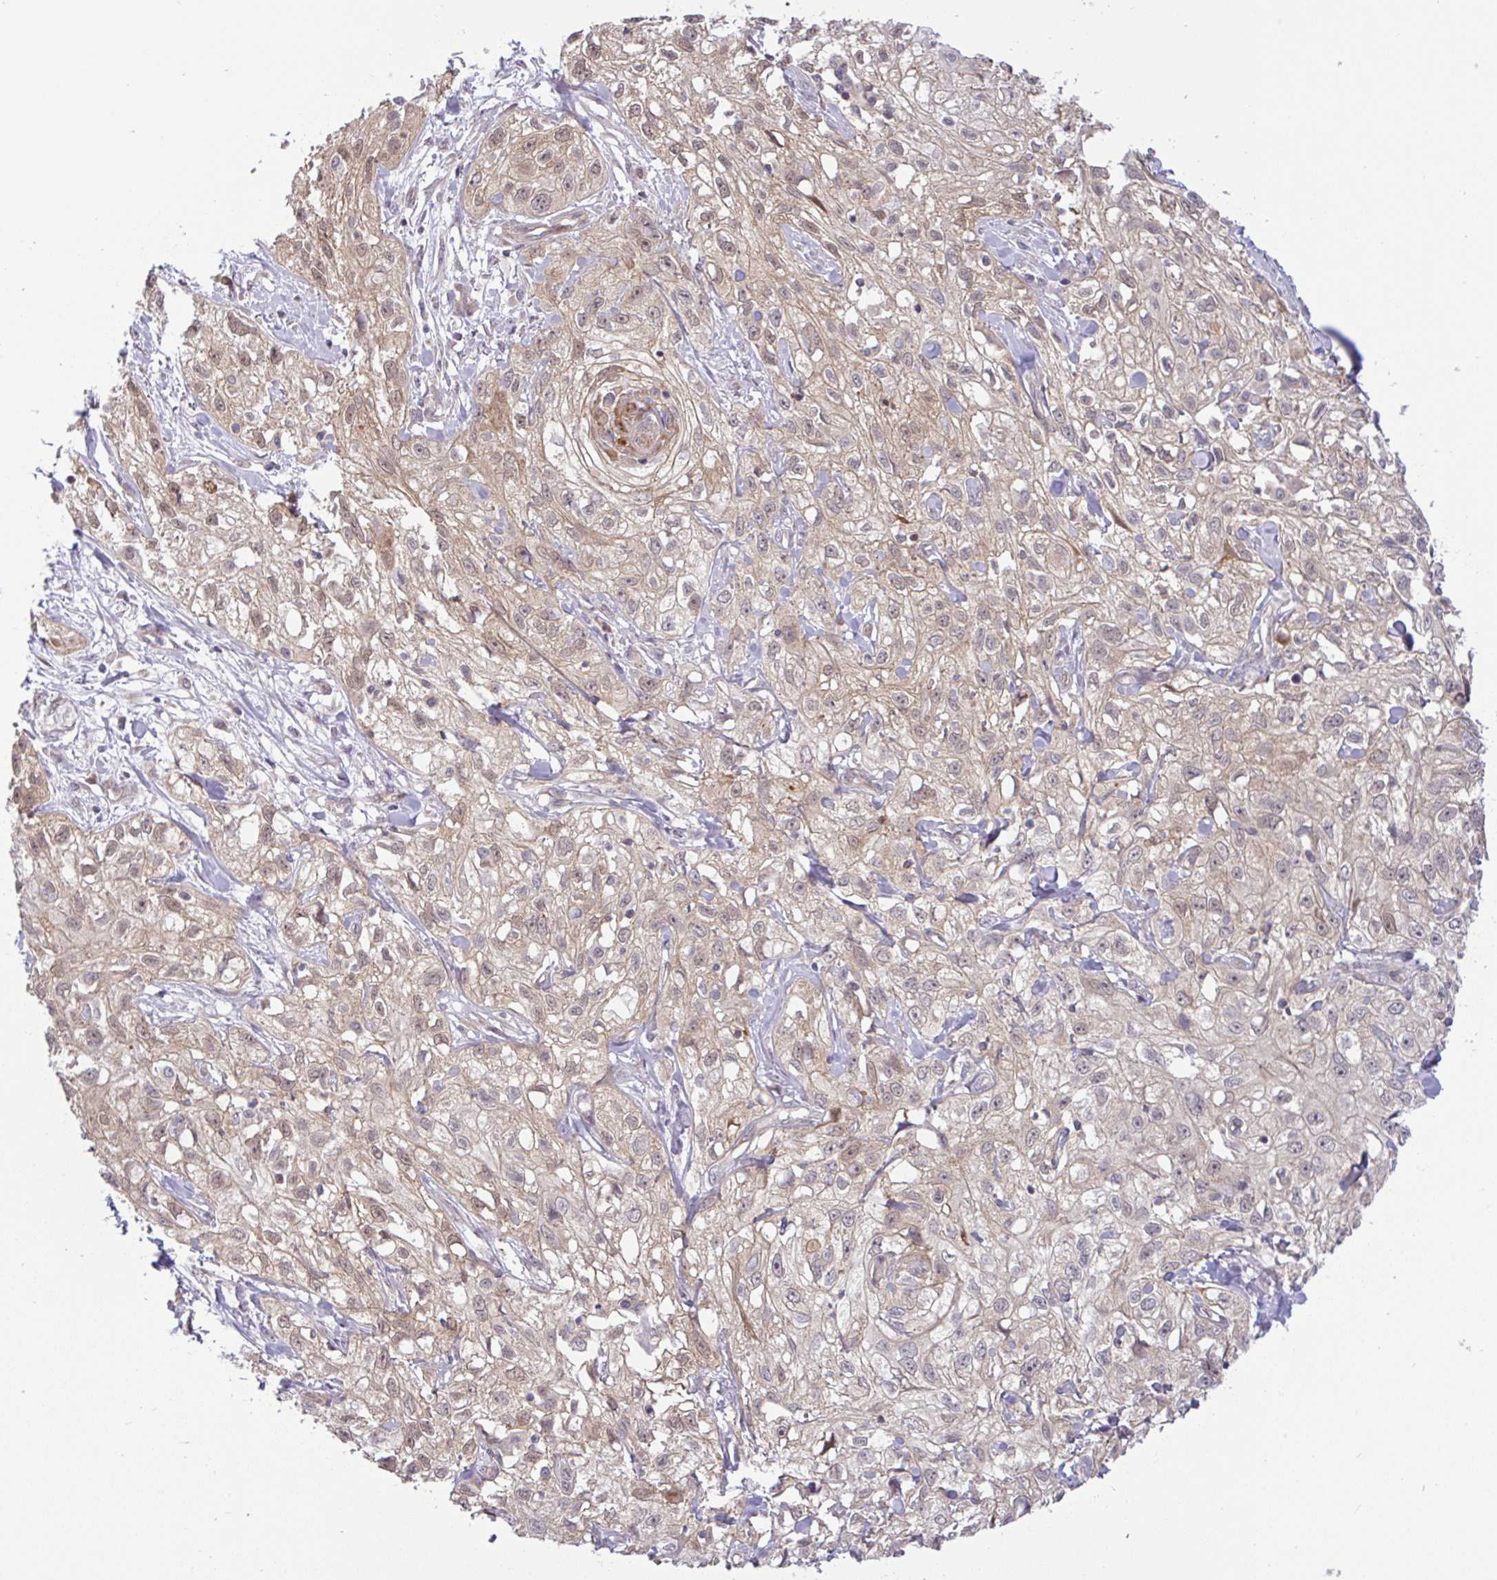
{"staining": {"intensity": "weak", "quantity": "25%-75%", "location": "cytoplasmic/membranous"}, "tissue": "skin cancer", "cell_type": "Tumor cells", "image_type": "cancer", "snomed": [{"axis": "morphology", "description": "Squamous cell carcinoma, NOS"}, {"axis": "topography", "description": "Skin"}, {"axis": "topography", "description": "Vulva"}], "caption": "A high-resolution micrograph shows IHC staining of skin cancer, which shows weak cytoplasmic/membranous expression in approximately 25%-75% of tumor cells.", "gene": "DLEU7", "patient": {"sex": "female", "age": 86}}